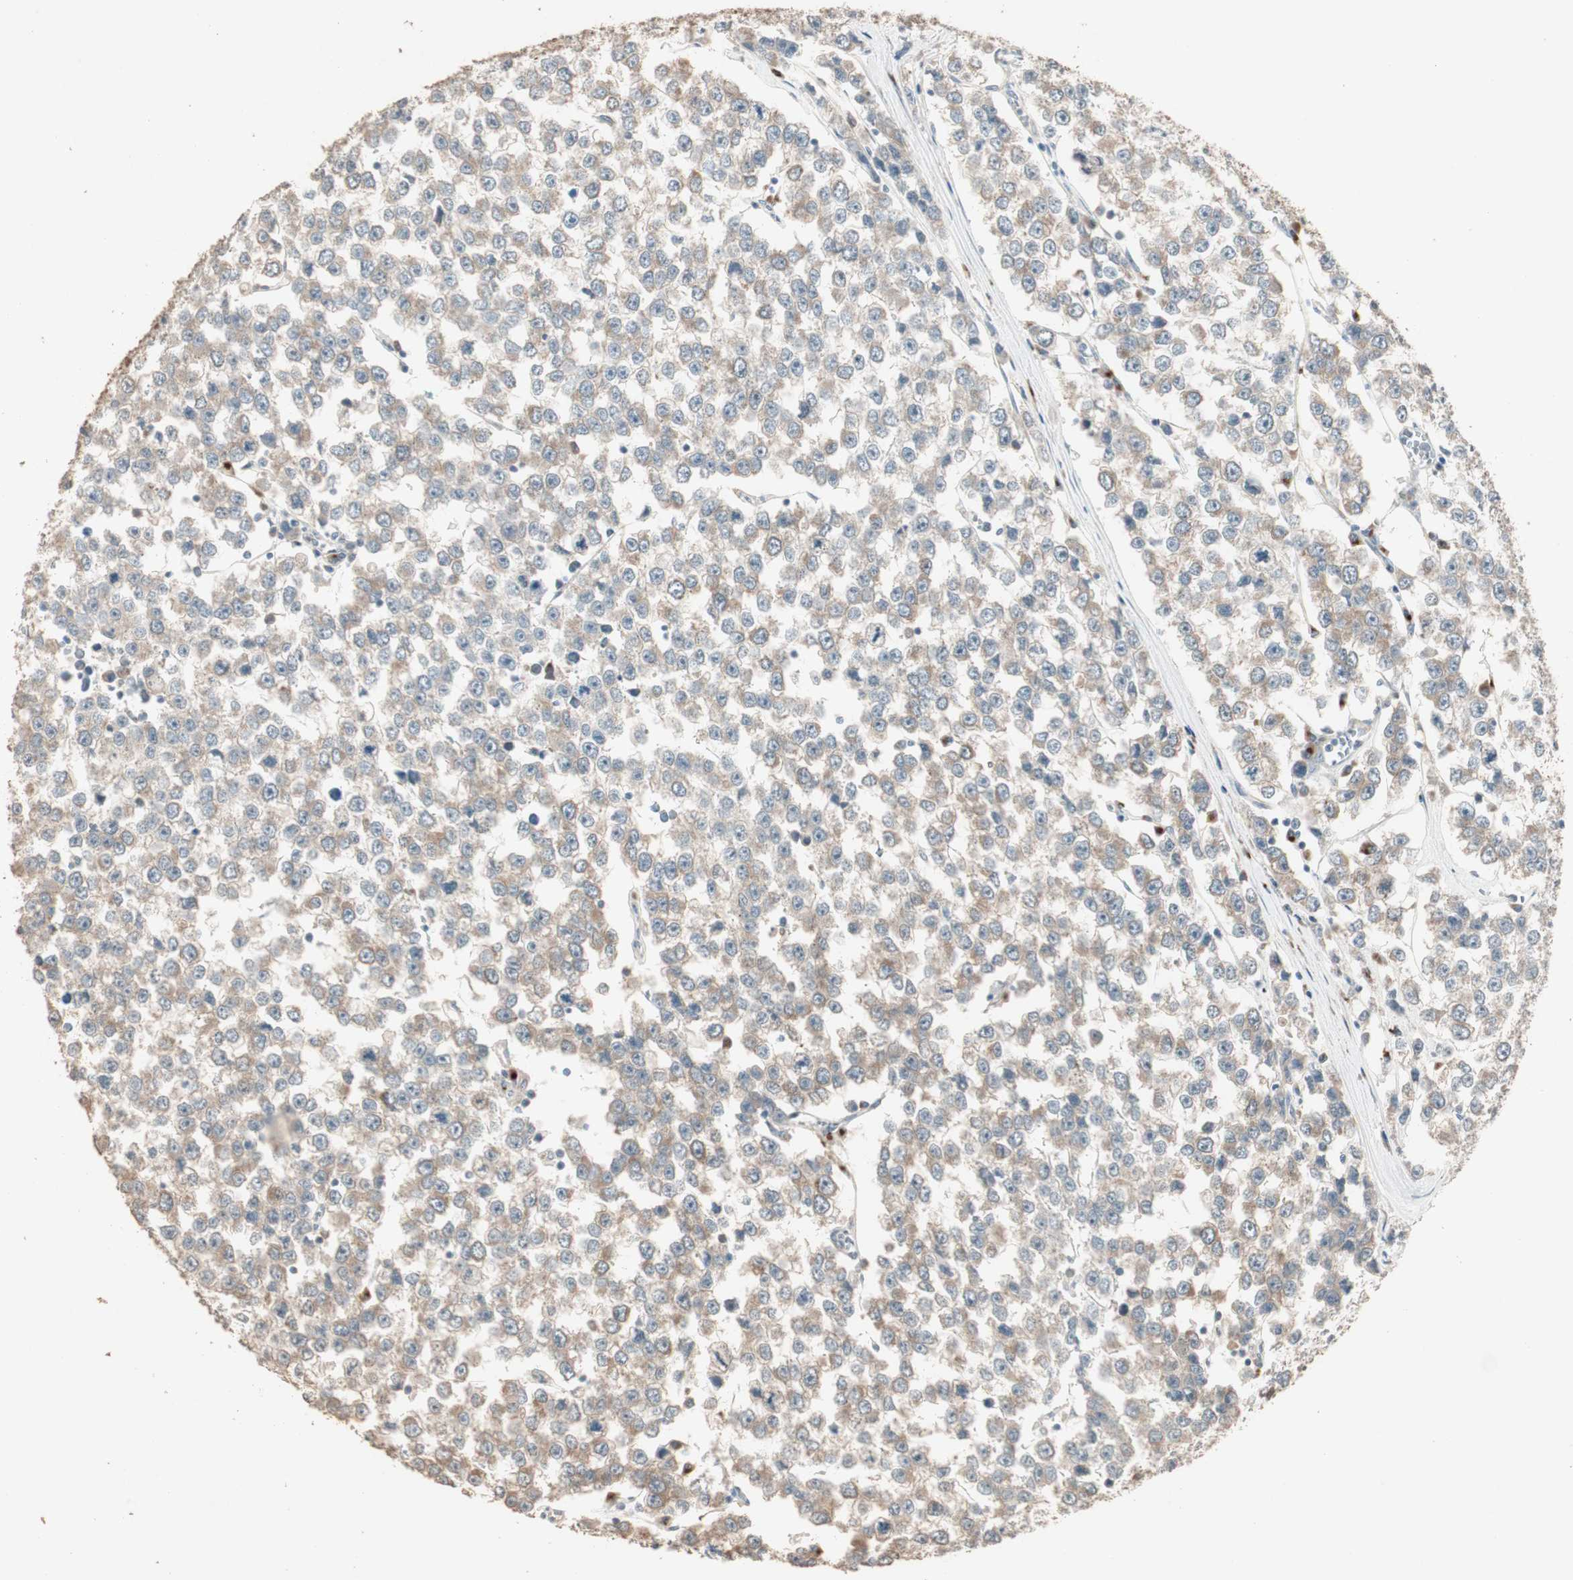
{"staining": {"intensity": "moderate", "quantity": ">75%", "location": "cytoplasmic/membranous"}, "tissue": "testis cancer", "cell_type": "Tumor cells", "image_type": "cancer", "snomed": [{"axis": "morphology", "description": "Seminoma, NOS"}, {"axis": "morphology", "description": "Carcinoma, Embryonal, NOS"}, {"axis": "topography", "description": "Testis"}], "caption": "Testis cancer stained for a protein (brown) shows moderate cytoplasmic/membranous positive positivity in approximately >75% of tumor cells.", "gene": "RARRES1", "patient": {"sex": "male", "age": 52}}